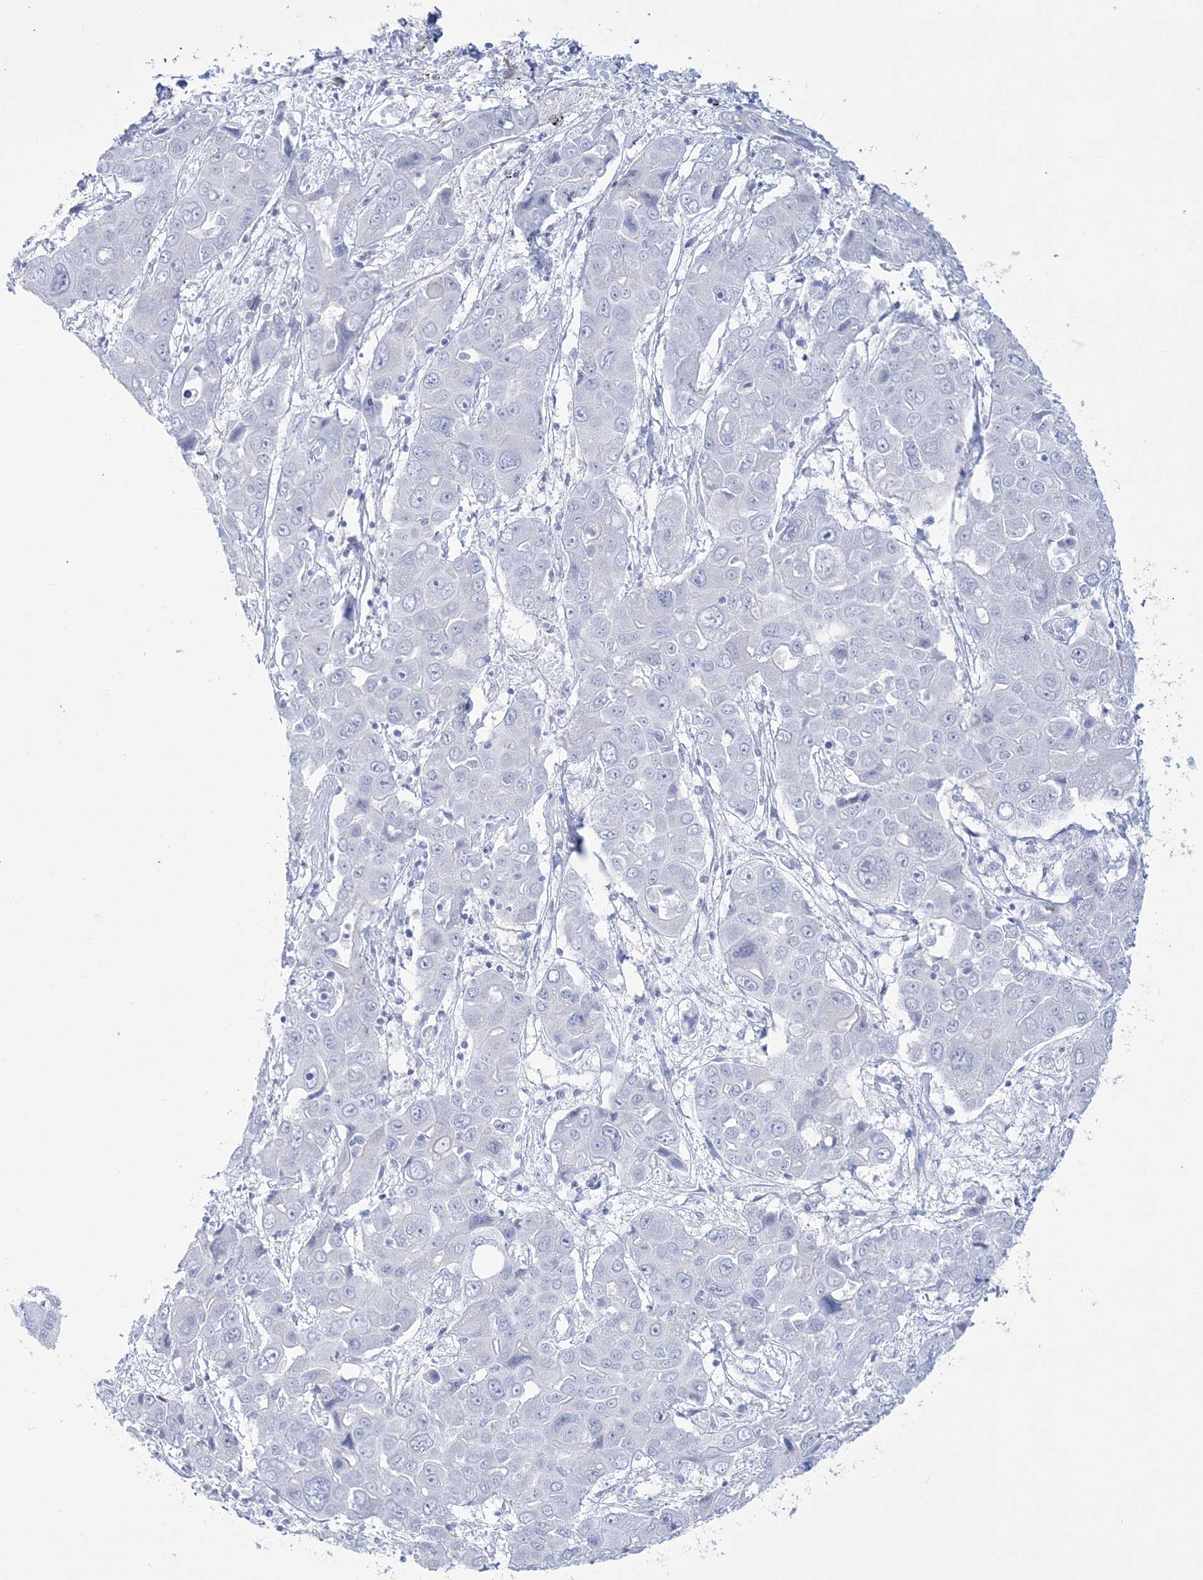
{"staining": {"intensity": "negative", "quantity": "none", "location": "none"}, "tissue": "liver cancer", "cell_type": "Tumor cells", "image_type": "cancer", "snomed": [{"axis": "morphology", "description": "Cholangiocarcinoma"}, {"axis": "topography", "description": "Liver"}], "caption": "Immunohistochemistry (IHC) image of neoplastic tissue: human liver cancer stained with DAB exhibits no significant protein expression in tumor cells.", "gene": "RBP2", "patient": {"sex": "male", "age": 67}}